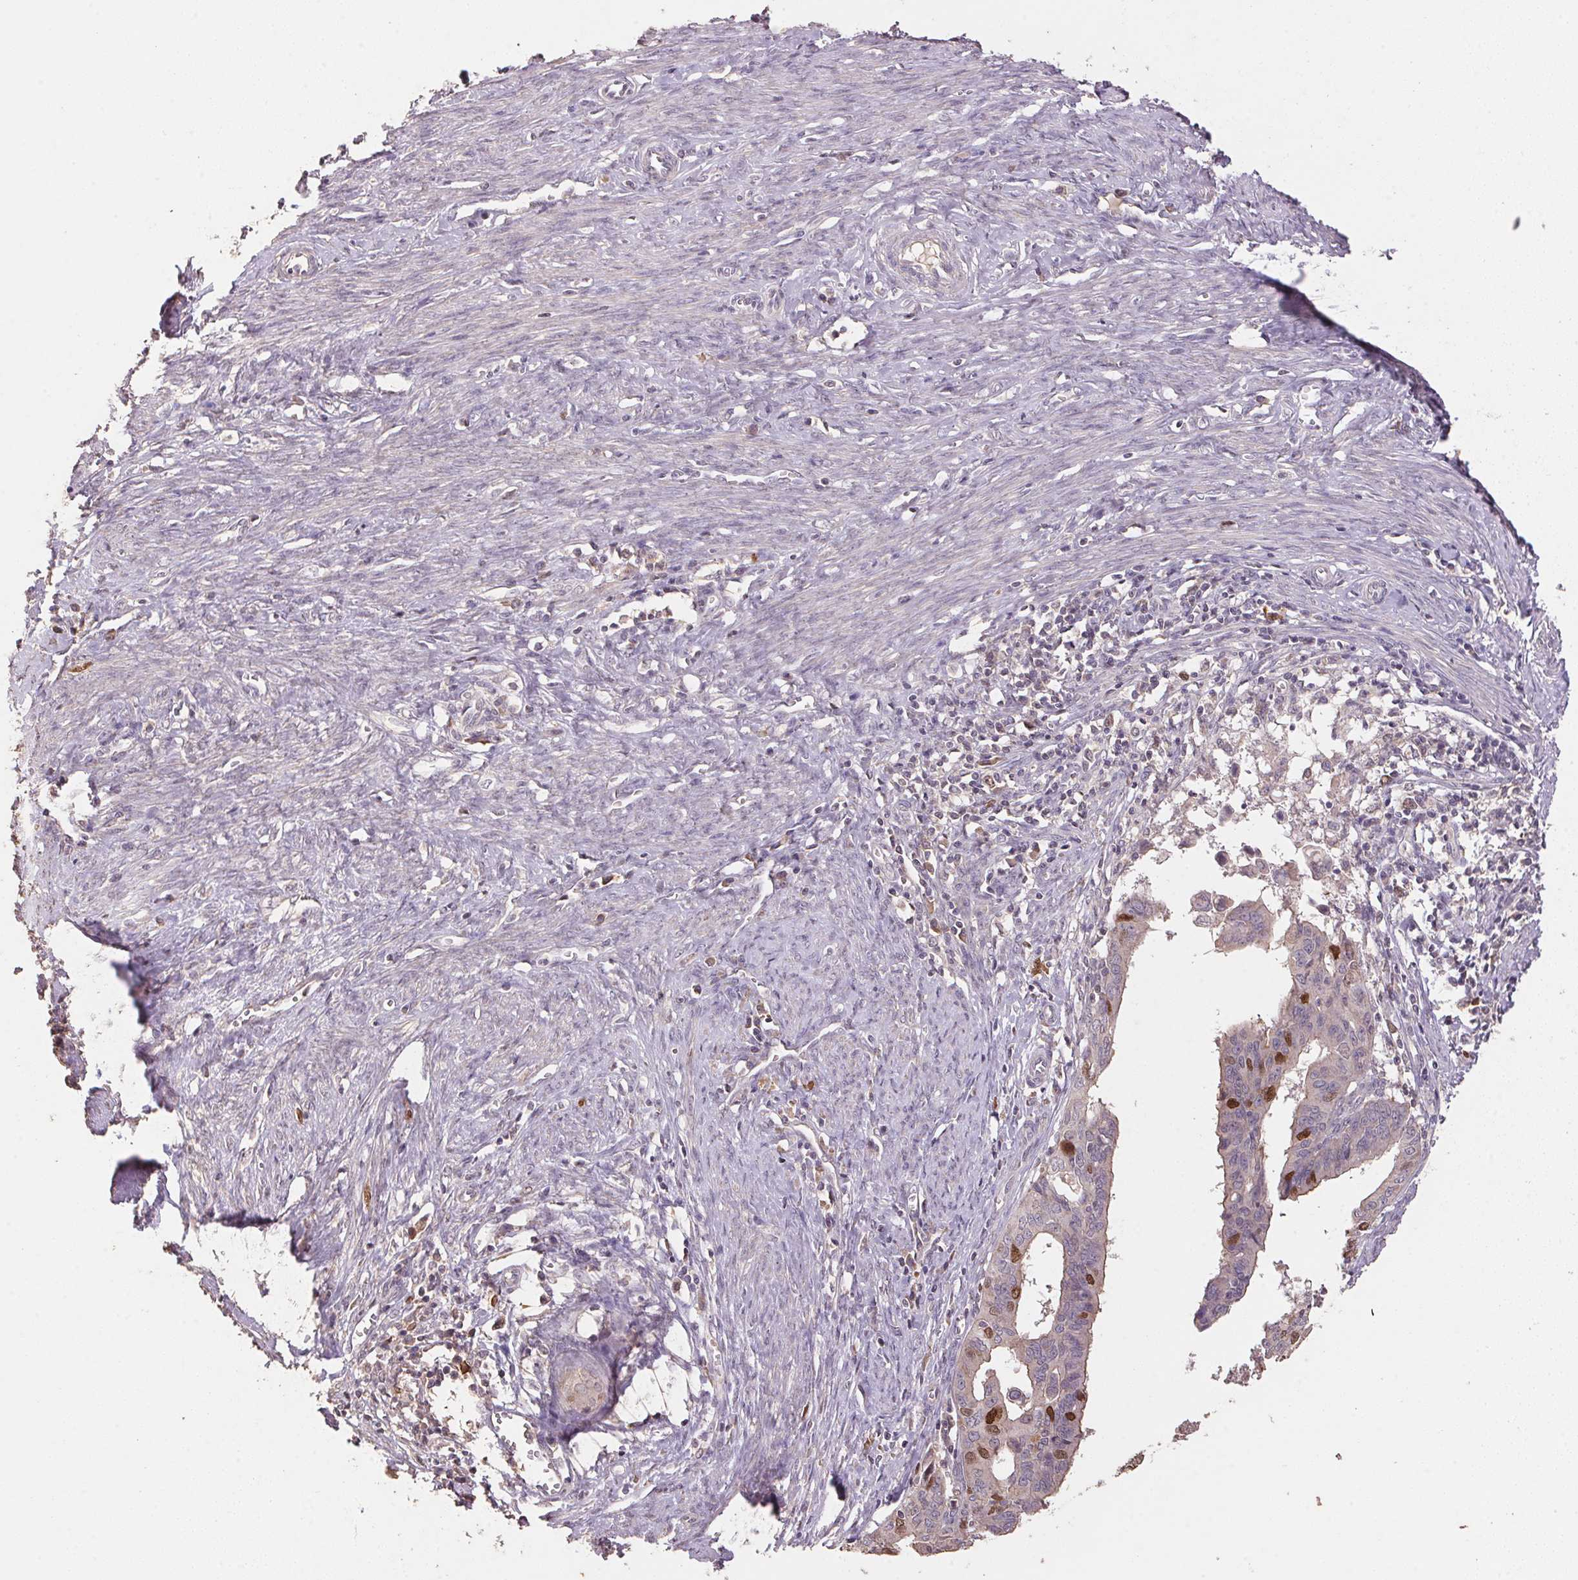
{"staining": {"intensity": "strong", "quantity": "<25%", "location": "nuclear"}, "tissue": "endometrial cancer", "cell_type": "Tumor cells", "image_type": "cancer", "snomed": [{"axis": "morphology", "description": "Adenocarcinoma, NOS"}, {"axis": "topography", "description": "Endometrium"}], "caption": "Immunohistochemistry (DAB (3,3'-diaminobenzidine)) staining of human endometrial adenocarcinoma displays strong nuclear protein staining in approximately <25% of tumor cells.", "gene": "CENPF", "patient": {"sex": "female", "age": 65}}